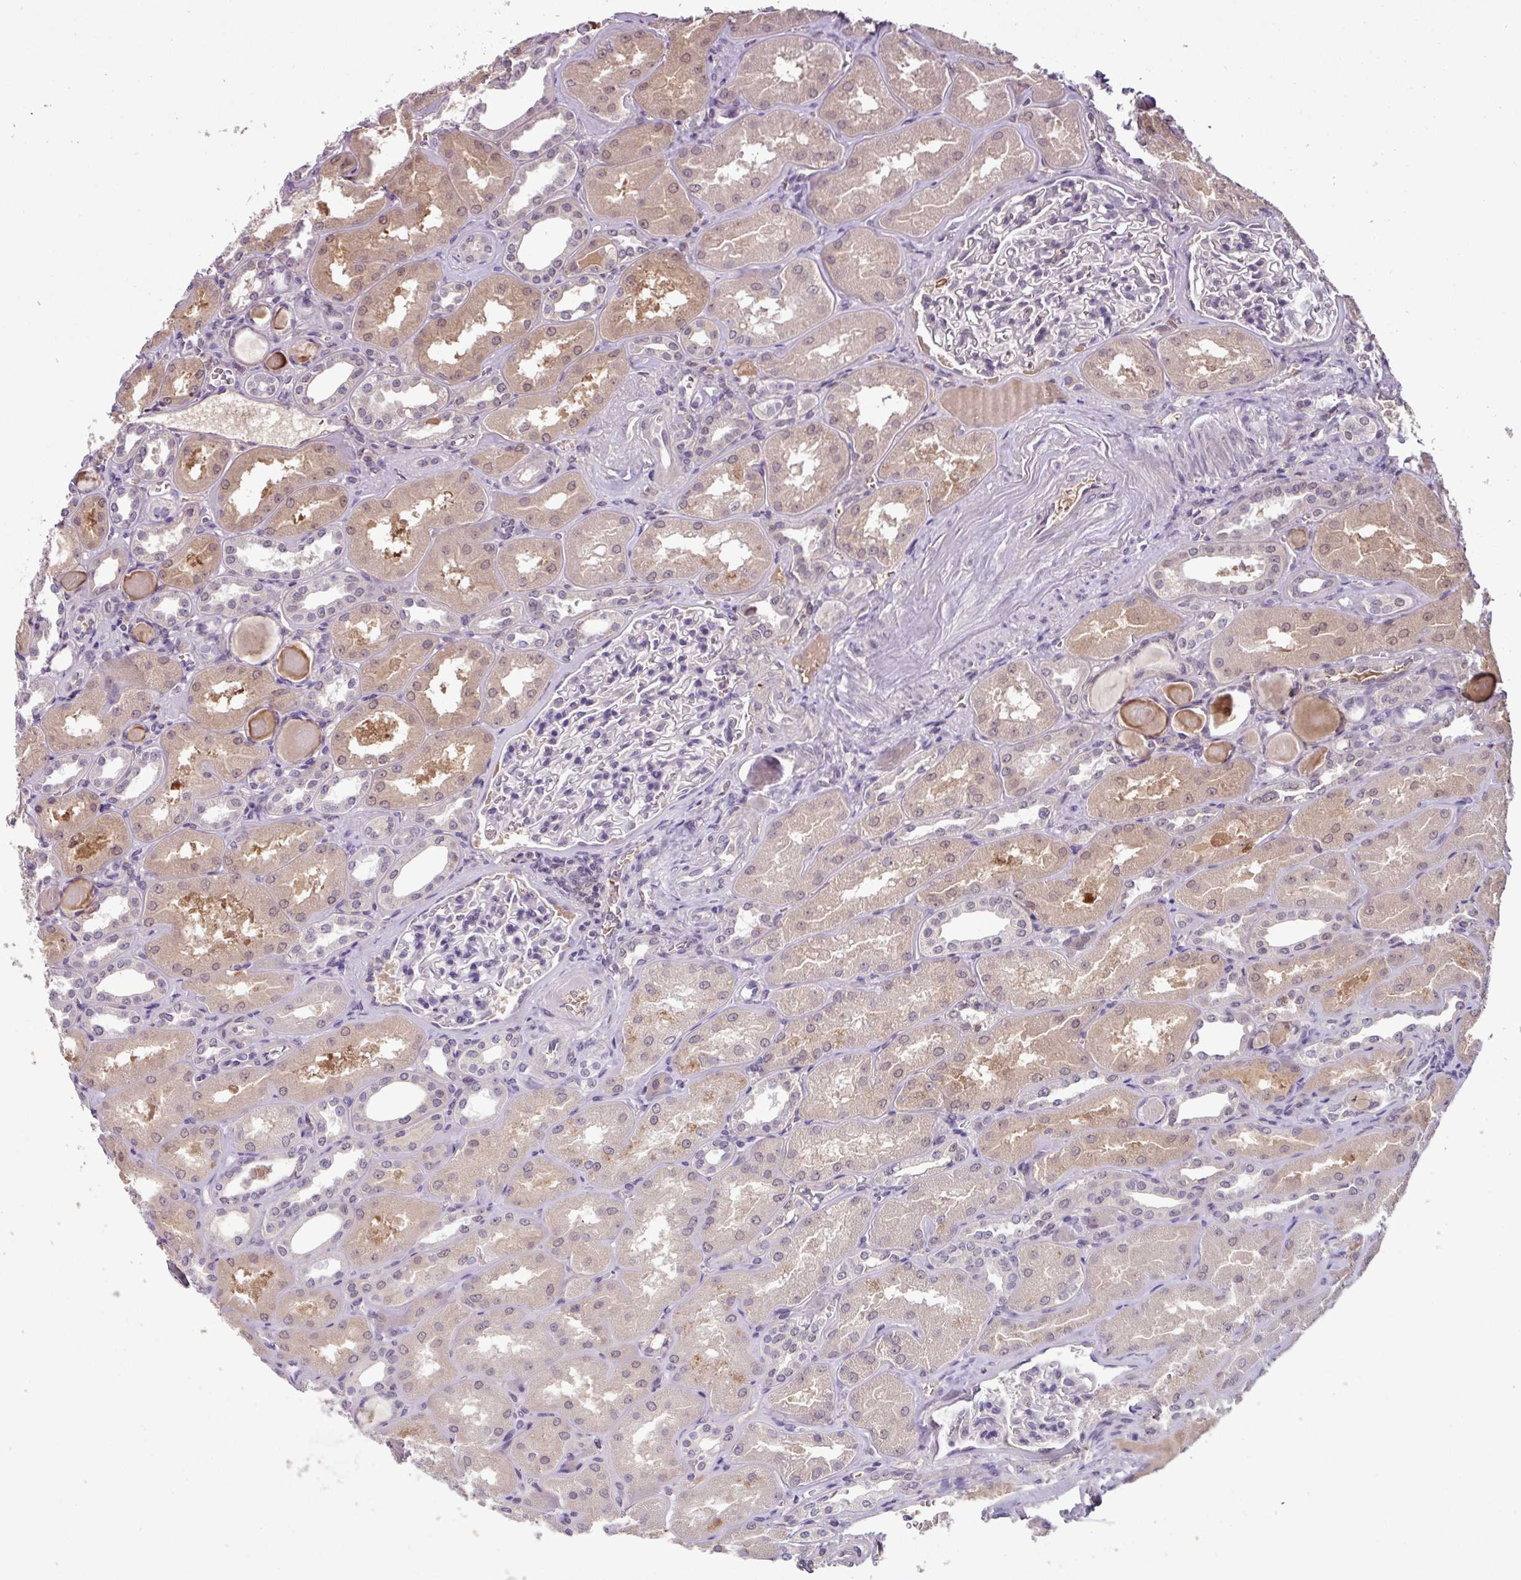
{"staining": {"intensity": "negative", "quantity": "none", "location": "none"}, "tissue": "kidney", "cell_type": "Cells in glomeruli", "image_type": "normal", "snomed": [{"axis": "morphology", "description": "Normal tissue, NOS"}, {"axis": "topography", "description": "Kidney"}], "caption": "The IHC histopathology image has no significant staining in cells in glomeruli of kidney.", "gene": "SLC5A10", "patient": {"sex": "male", "age": 61}}